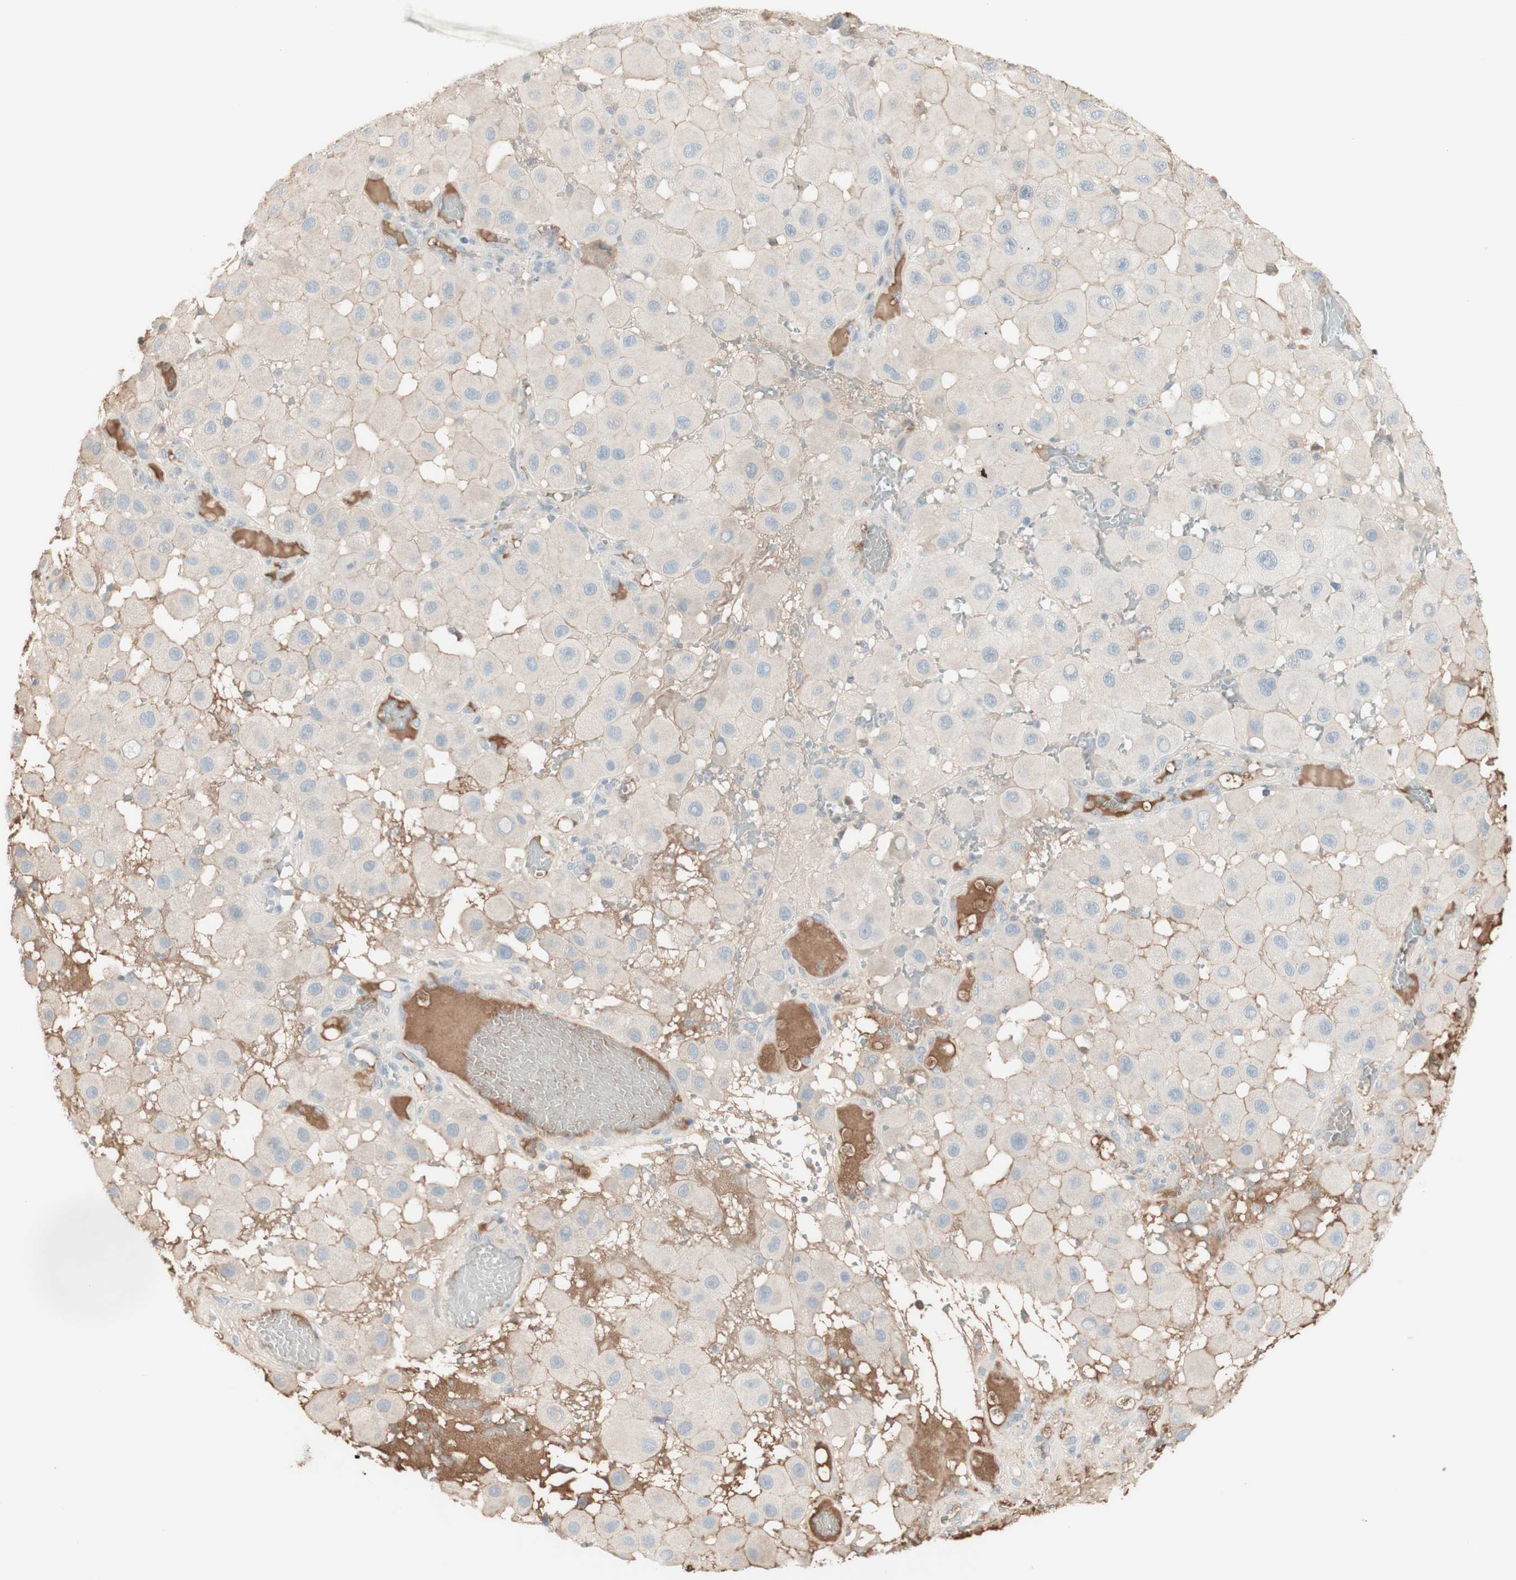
{"staining": {"intensity": "weak", "quantity": ">75%", "location": "cytoplasmic/membranous"}, "tissue": "melanoma", "cell_type": "Tumor cells", "image_type": "cancer", "snomed": [{"axis": "morphology", "description": "Malignant melanoma, NOS"}, {"axis": "topography", "description": "Skin"}], "caption": "Immunohistochemical staining of malignant melanoma shows low levels of weak cytoplasmic/membranous positivity in about >75% of tumor cells.", "gene": "IFNG", "patient": {"sex": "female", "age": 81}}